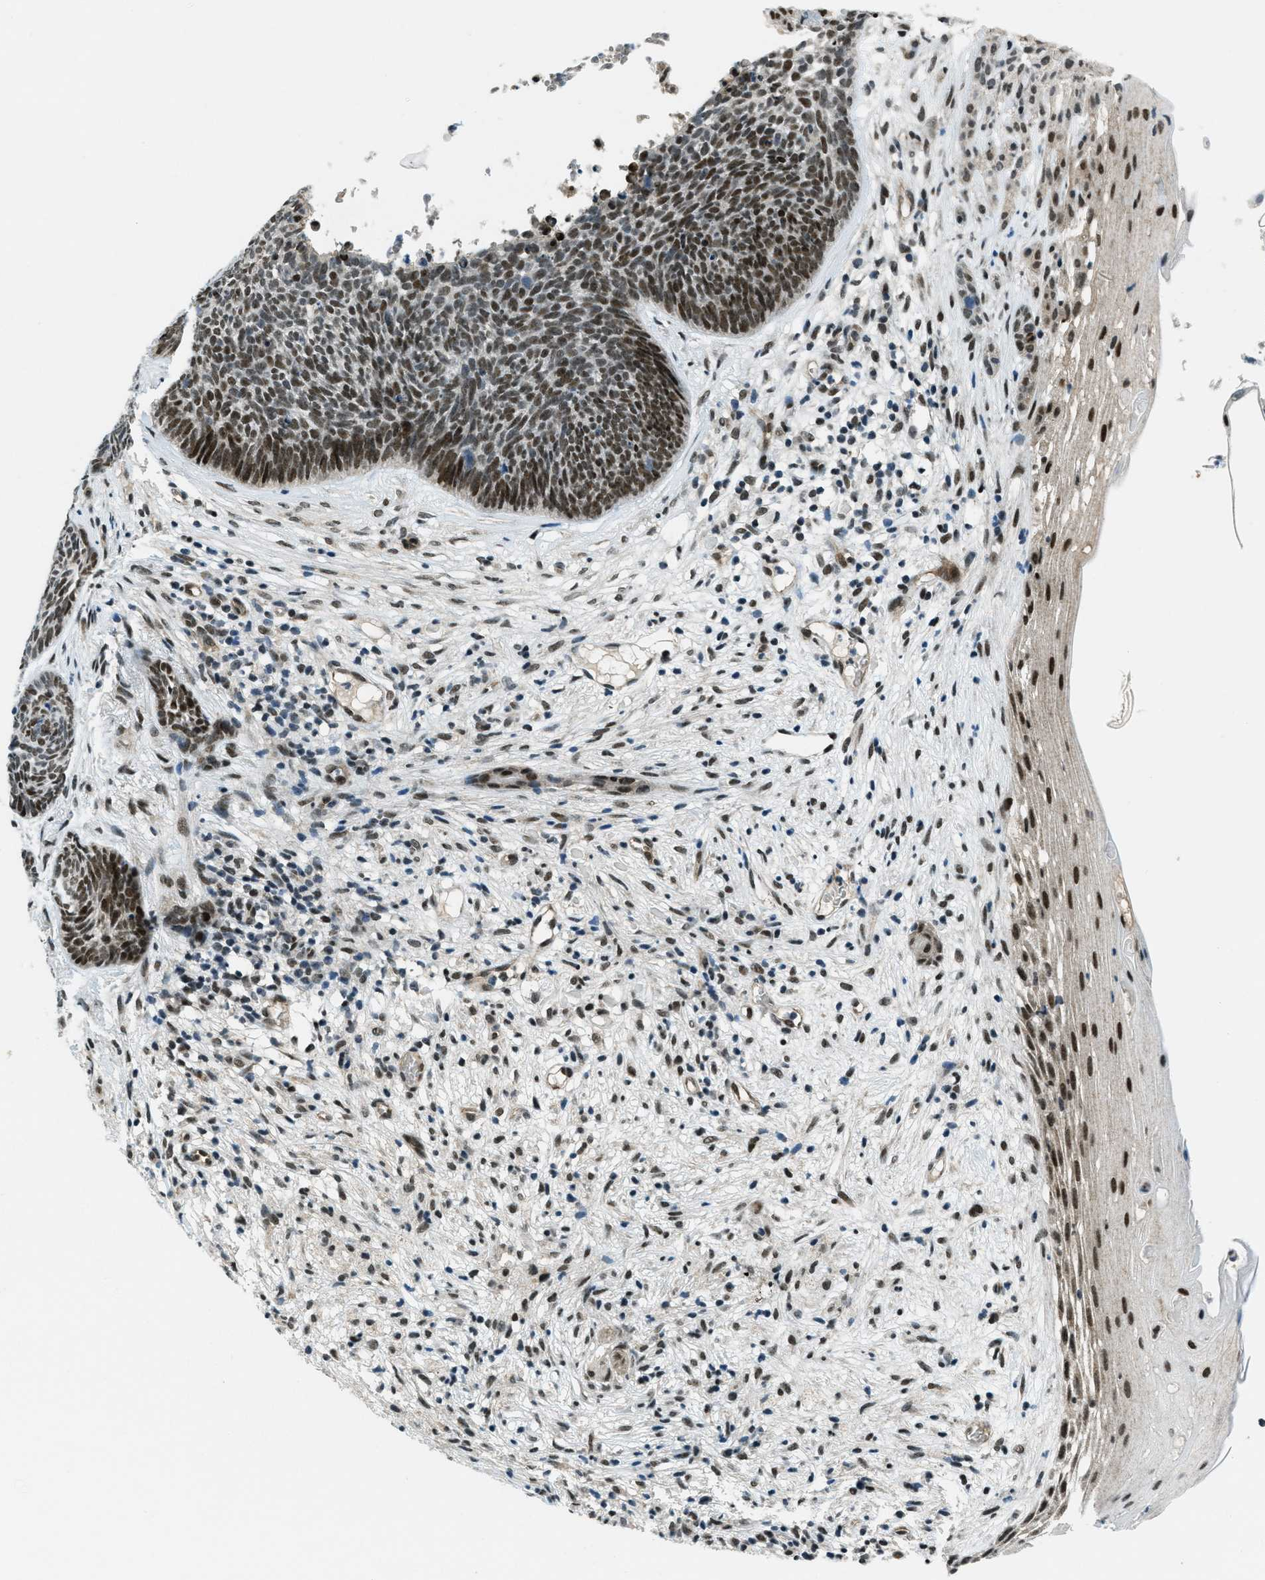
{"staining": {"intensity": "strong", "quantity": ">75%", "location": "nuclear"}, "tissue": "skin cancer", "cell_type": "Tumor cells", "image_type": "cancer", "snomed": [{"axis": "morphology", "description": "Basal cell carcinoma"}, {"axis": "topography", "description": "Skin"}], "caption": "A high-resolution image shows immunohistochemistry (IHC) staining of skin cancer, which exhibits strong nuclear expression in about >75% of tumor cells.", "gene": "KLF6", "patient": {"sex": "female", "age": 70}}